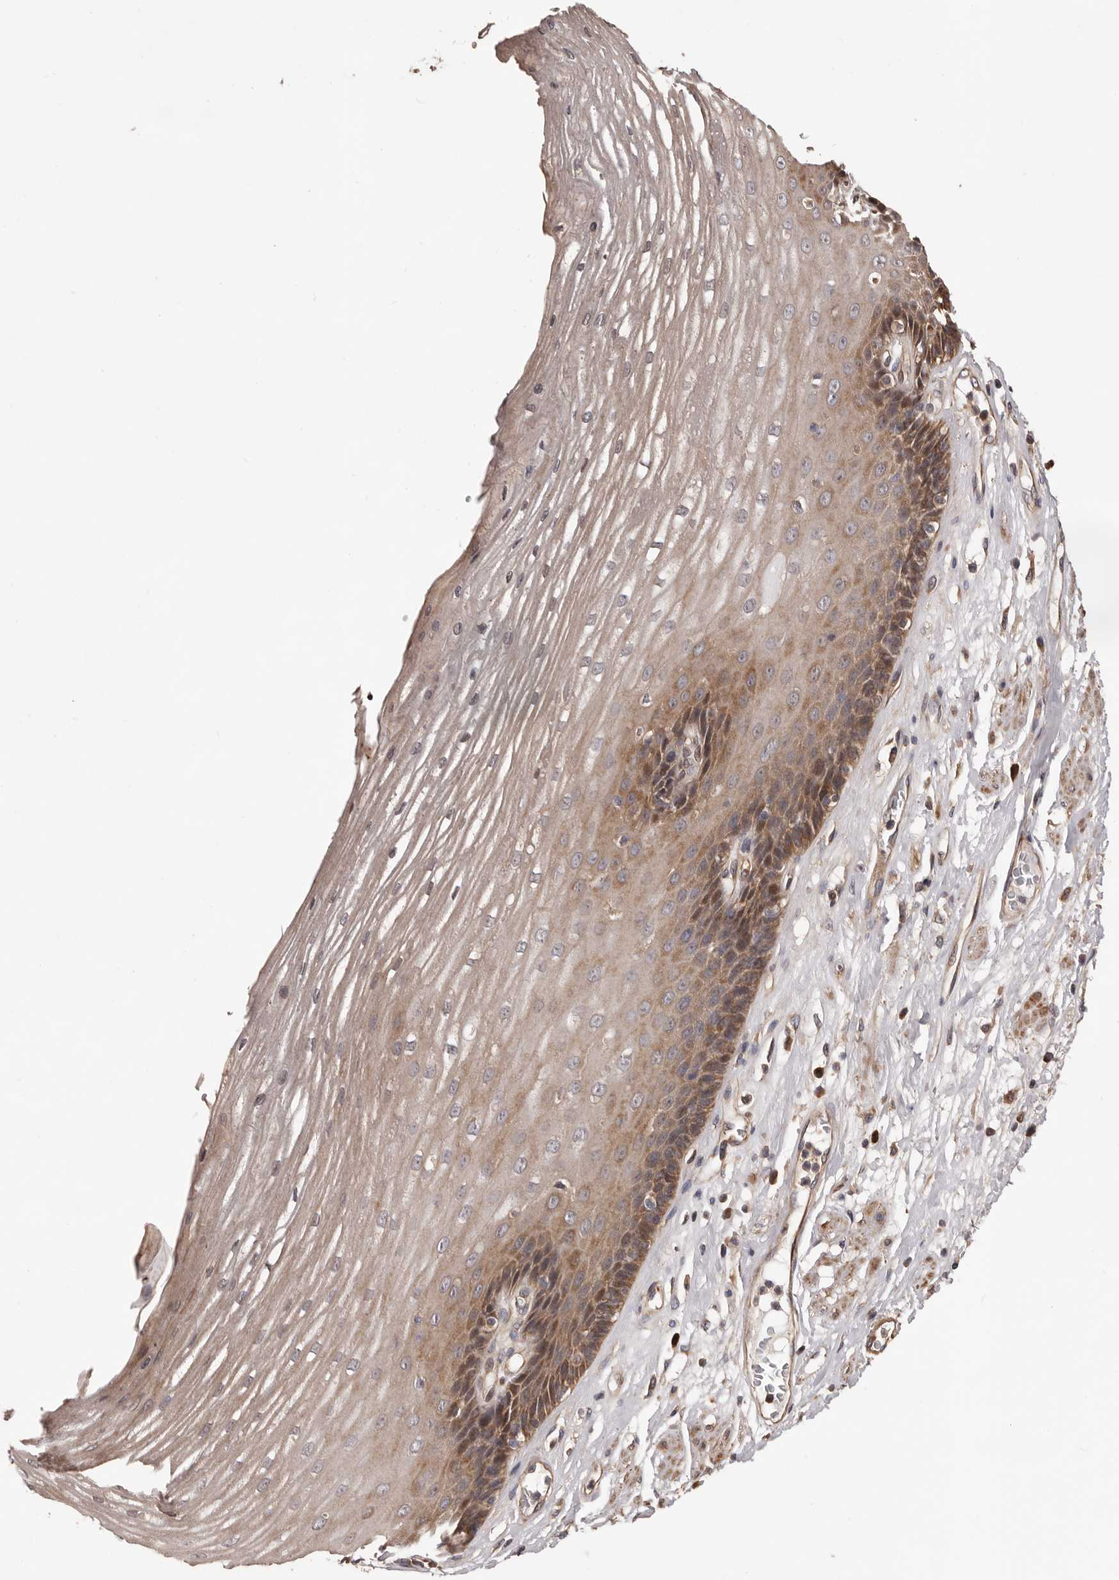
{"staining": {"intensity": "moderate", "quantity": ">75%", "location": "cytoplasmic/membranous"}, "tissue": "esophagus", "cell_type": "Squamous epithelial cells", "image_type": "normal", "snomed": [{"axis": "morphology", "description": "Normal tissue, NOS"}, {"axis": "topography", "description": "Esophagus"}], "caption": "Esophagus stained with immunohistochemistry (IHC) reveals moderate cytoplasmic/membranous staining in about >75% of squamous epithelial cells.", "gene": "ADAMTS2", "patient": {"sex": "male", "age": 62}}